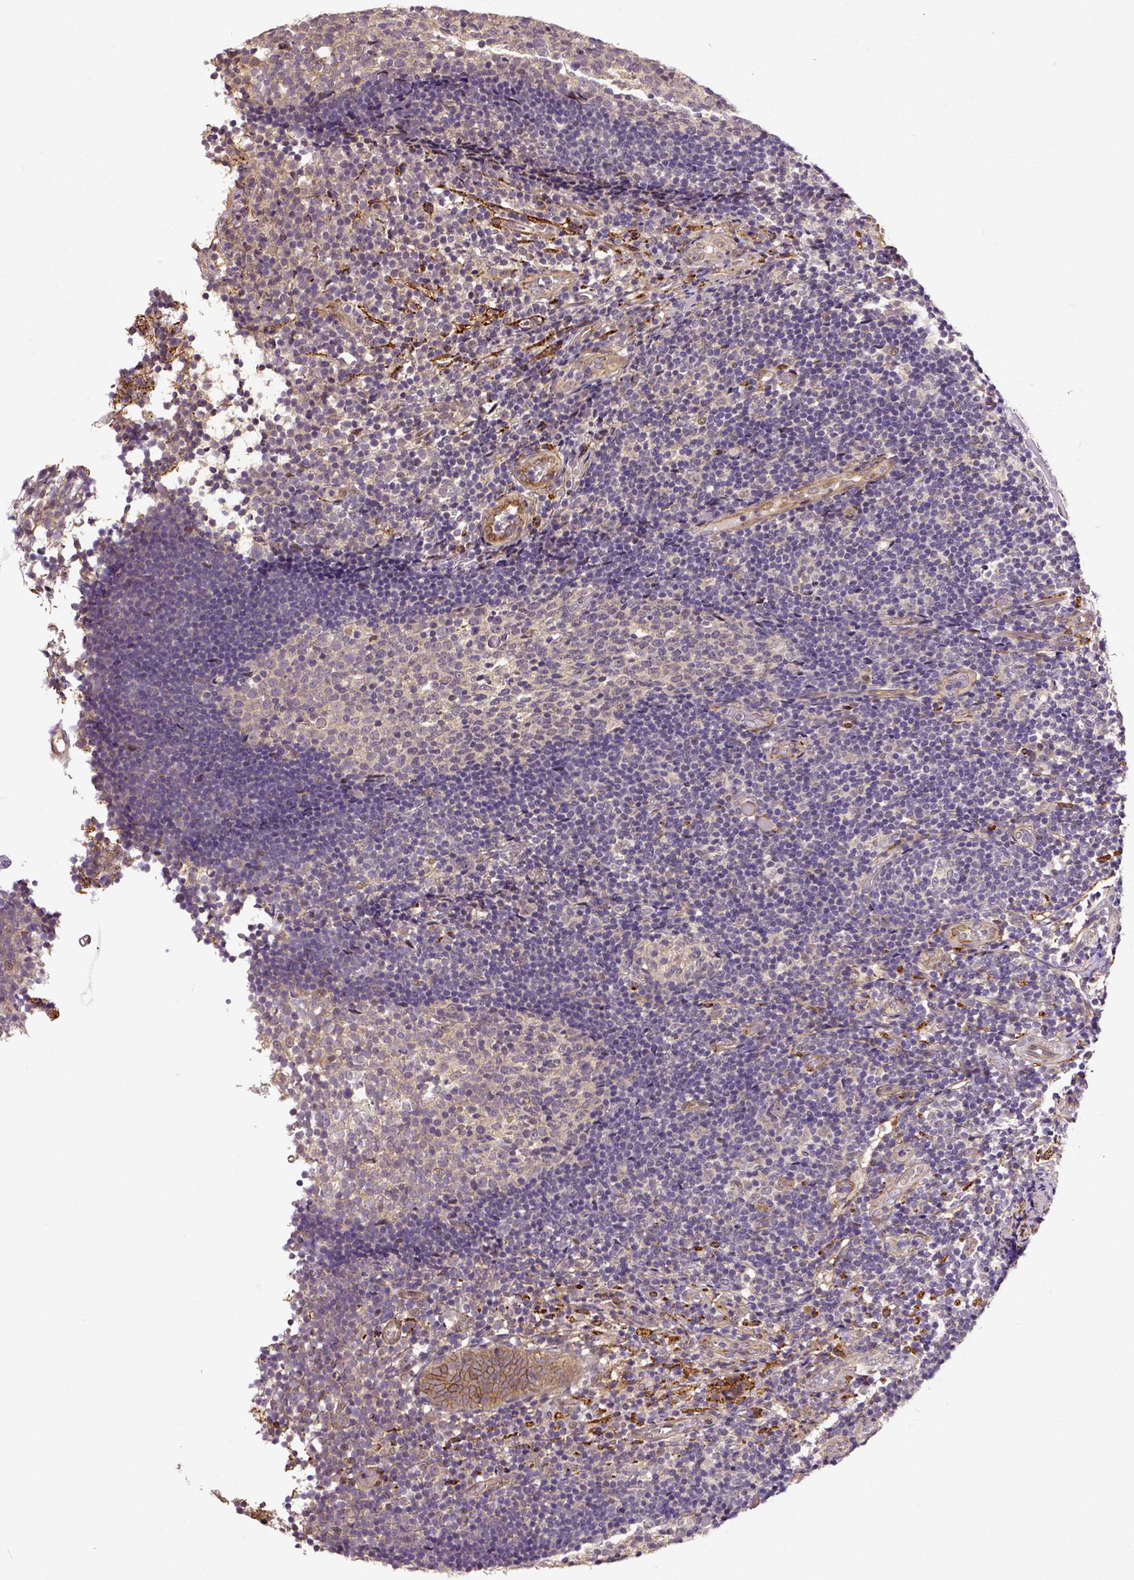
{"staining": {"intensity": "moderate", "quantity": ">75%", "location": "cytoplasmic/membranous"}, "tissue": "appendix", "cell_type": "Glandular cells", "image_type": "normal", "snomed": [{"axis": "morphology", "description": "Normal tissue, NOS"}, {"axis": "topography", "description": "Appendix"}], "caption": "Glandular cells reveal moderate cytoplasmic/membranous expression in about >75% of cells in unremarkable appendix. (IHC, brightfield microscopy, high magnification).", "gene": "DICER1", "patient": {"sex": "female", "age": 32}}